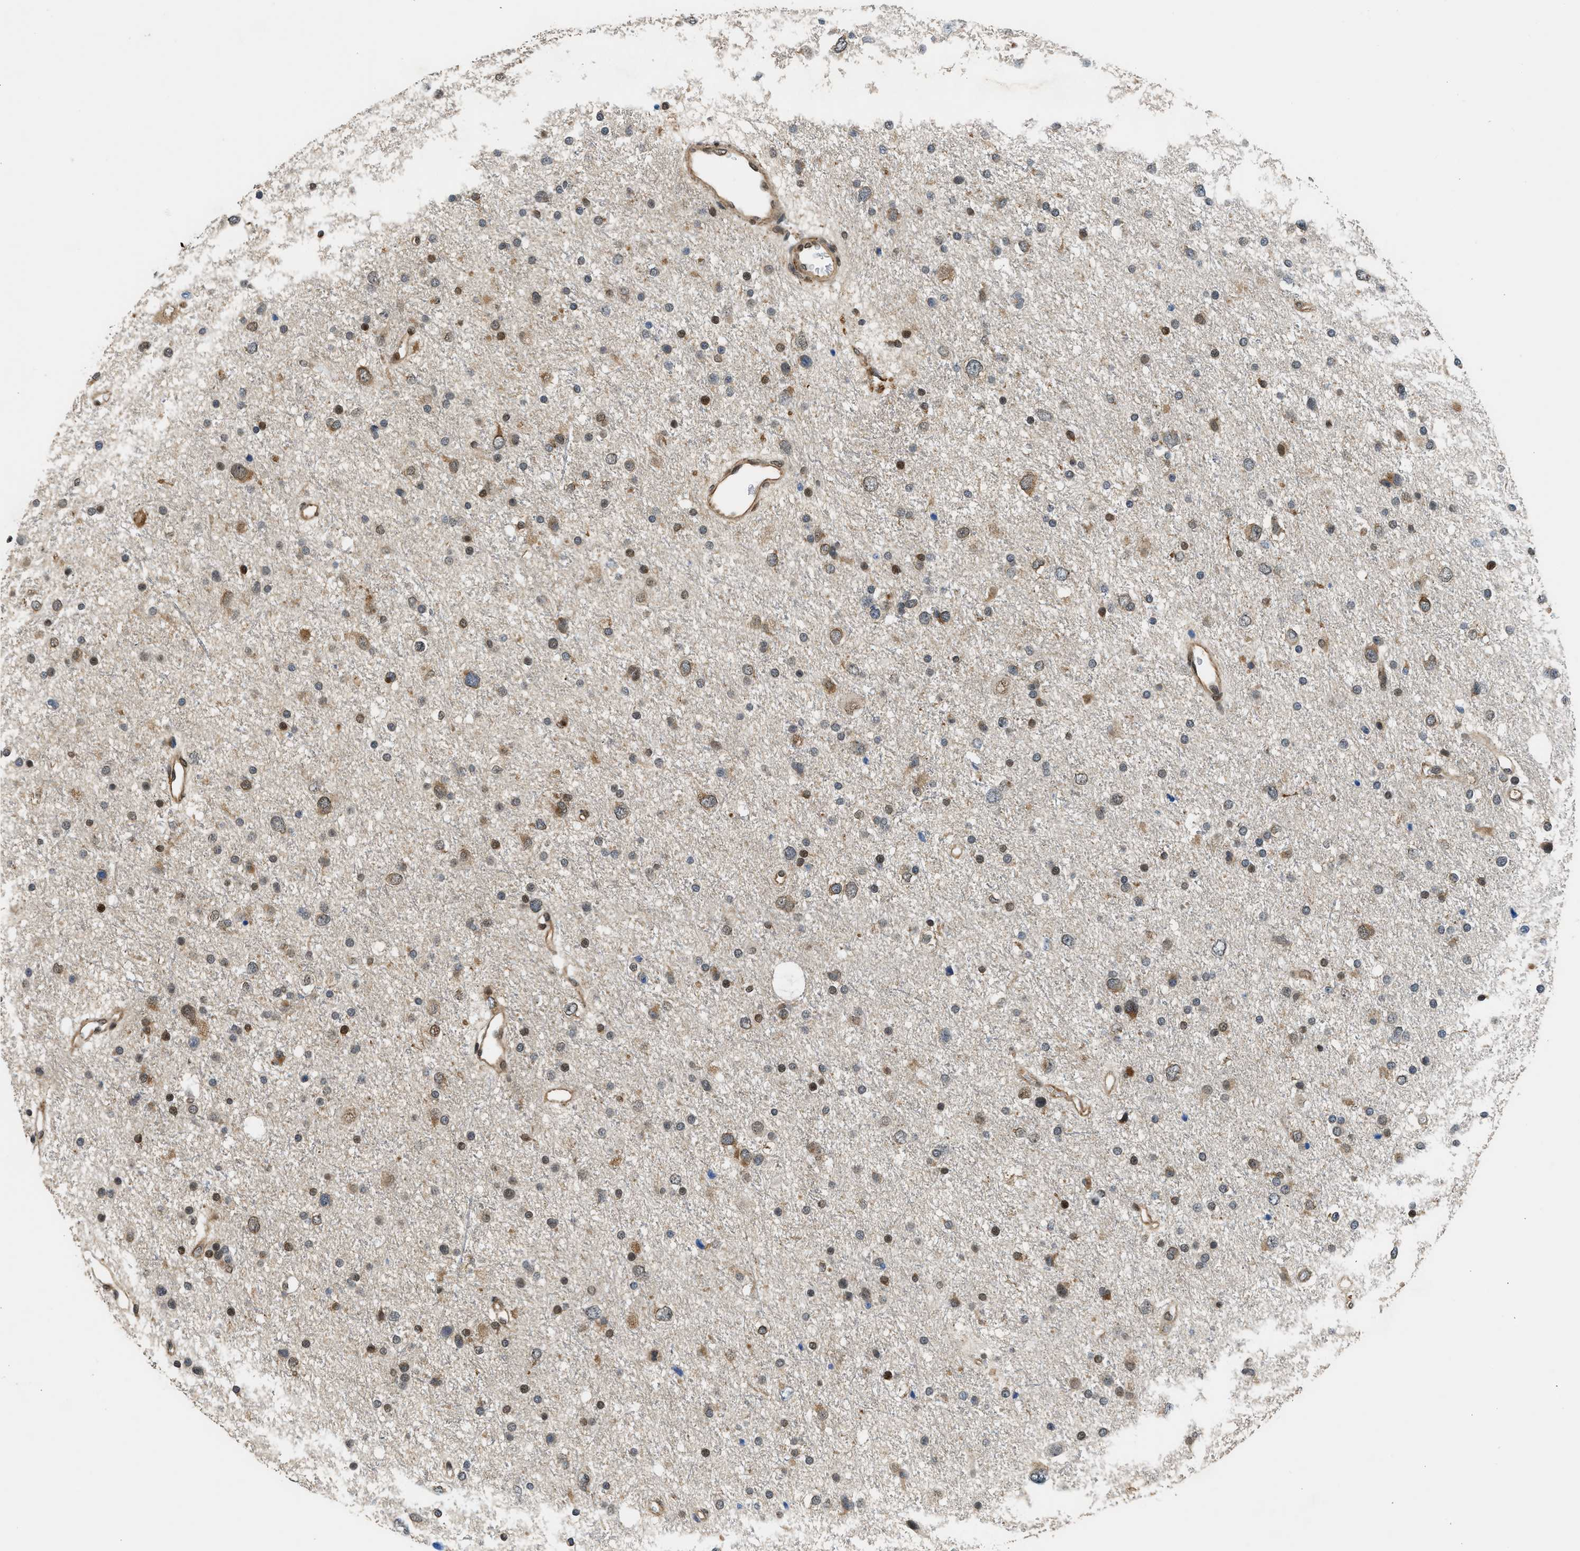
{"staining": {"intensity": "moderate", "quantity": "25%-75%", "location": "cytoplasmic/membranous,nuclear"}, "tissue": "glioma", "cell_type": "Tumor cells", "image_type": "cancer", "snomed": [{"axis": "morphology", "description": "Glioma, malignant, Low grade"}, {"axis": "topography", "description": "Brain"}], "caption": "An image showing moderate cytoplasmic/membranous and nuclear positivity in approximately 25%-75% of tumor cells in low-grade glioma (malignant), as visualized by brown immunohistochemical staining.", "gene": "RETREG3", "patient": {"sex": "female", "age": 37}}